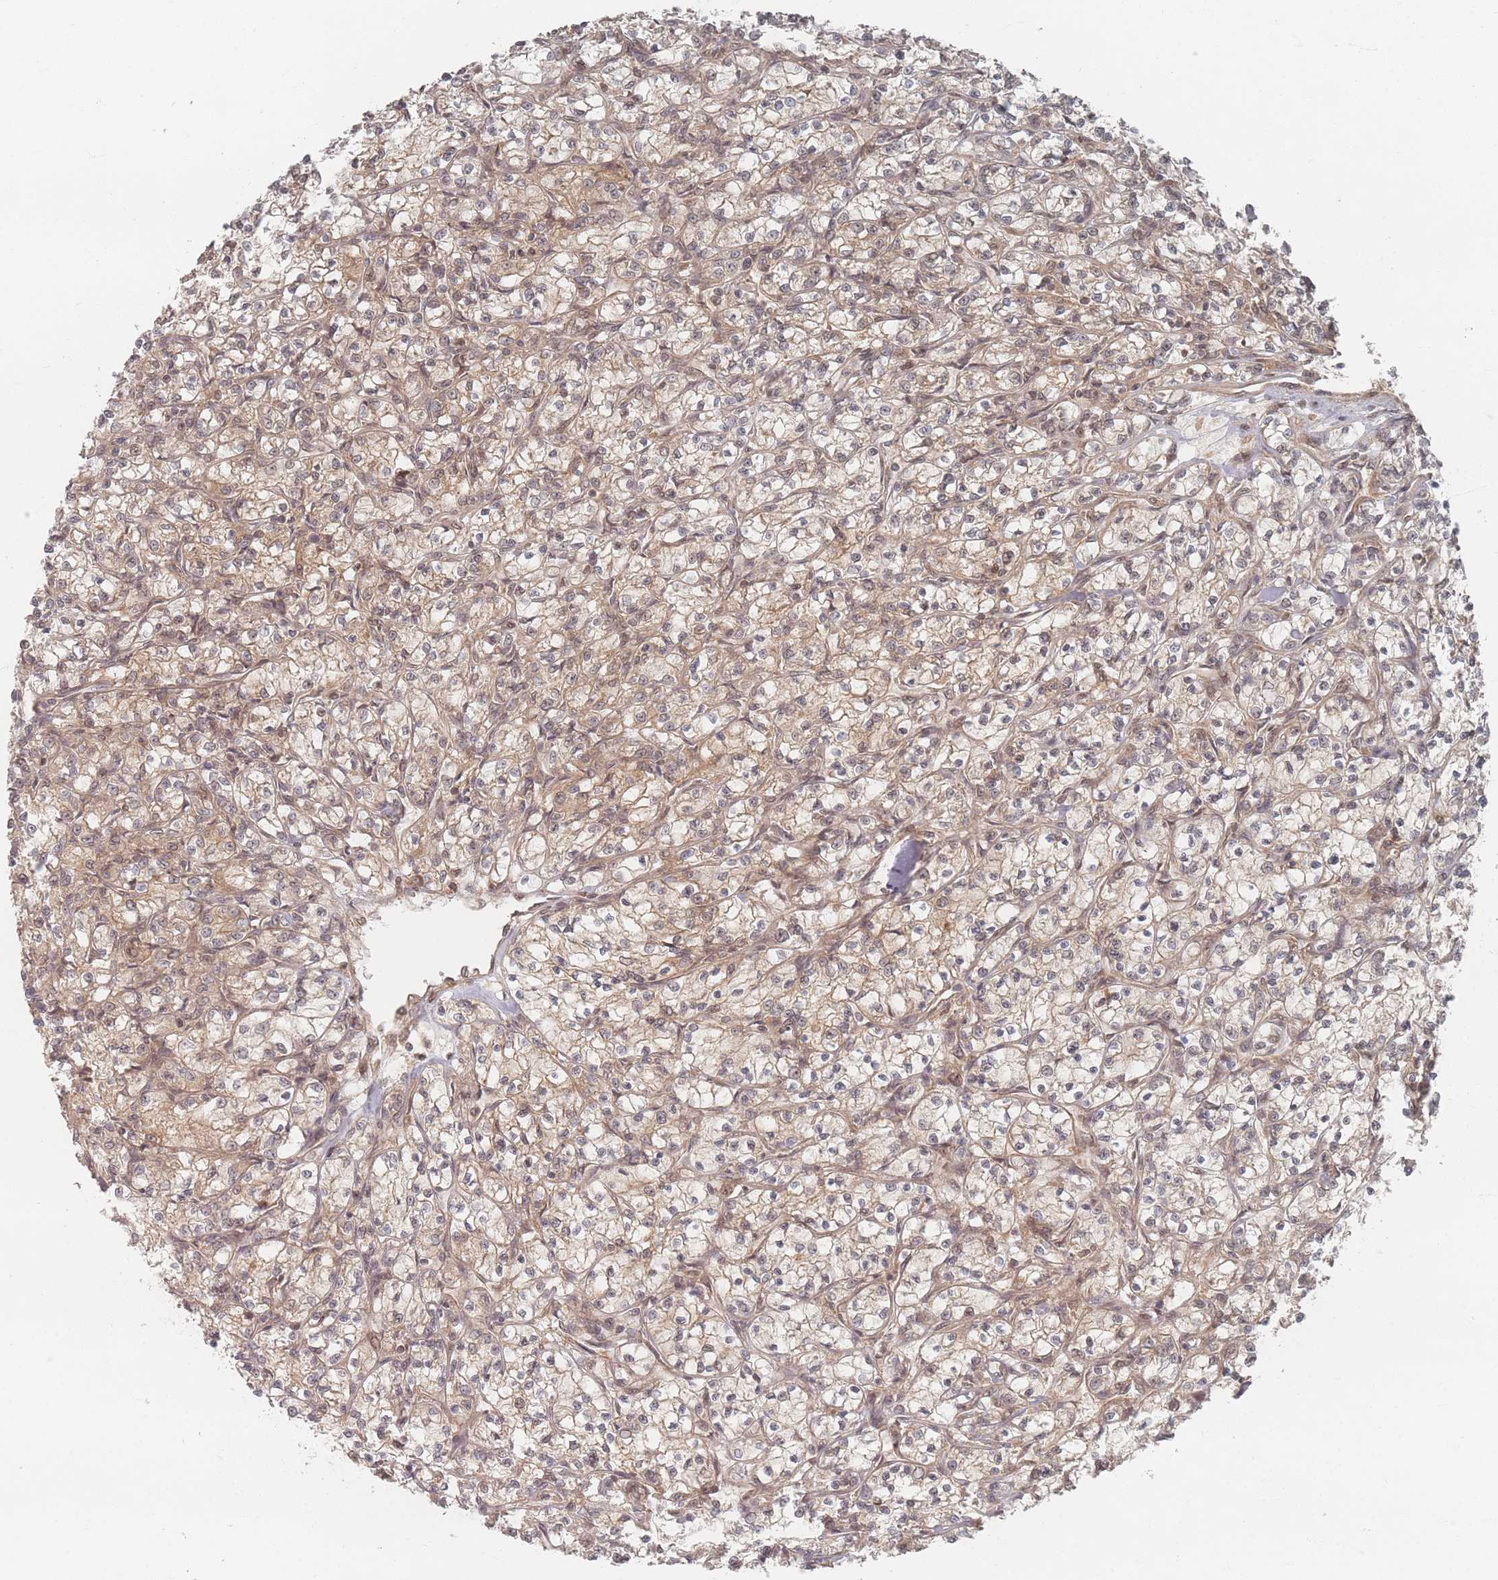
{"staining": {"intensity": "weak", "quantity": ">75%", "location": "cytoplasmic/membranous"}, "tissue": "renal cancer", "cell_type": "Tumor cells", "image_type": "cancer", "snomed": [{"axis": "morphology", "description": "Adenocarcinoma, NOS"}, {"axis": "topography", "description": "Kidney"}], "caption": "This photomicrograph reveals IHC staining of human renal adenocarcinoma, with low weak cytoplasmic/membranous expression in approximately >75% of tumor cells.", "gene": "PSMD9", "patient": {"sex": "female", "age": 59}}